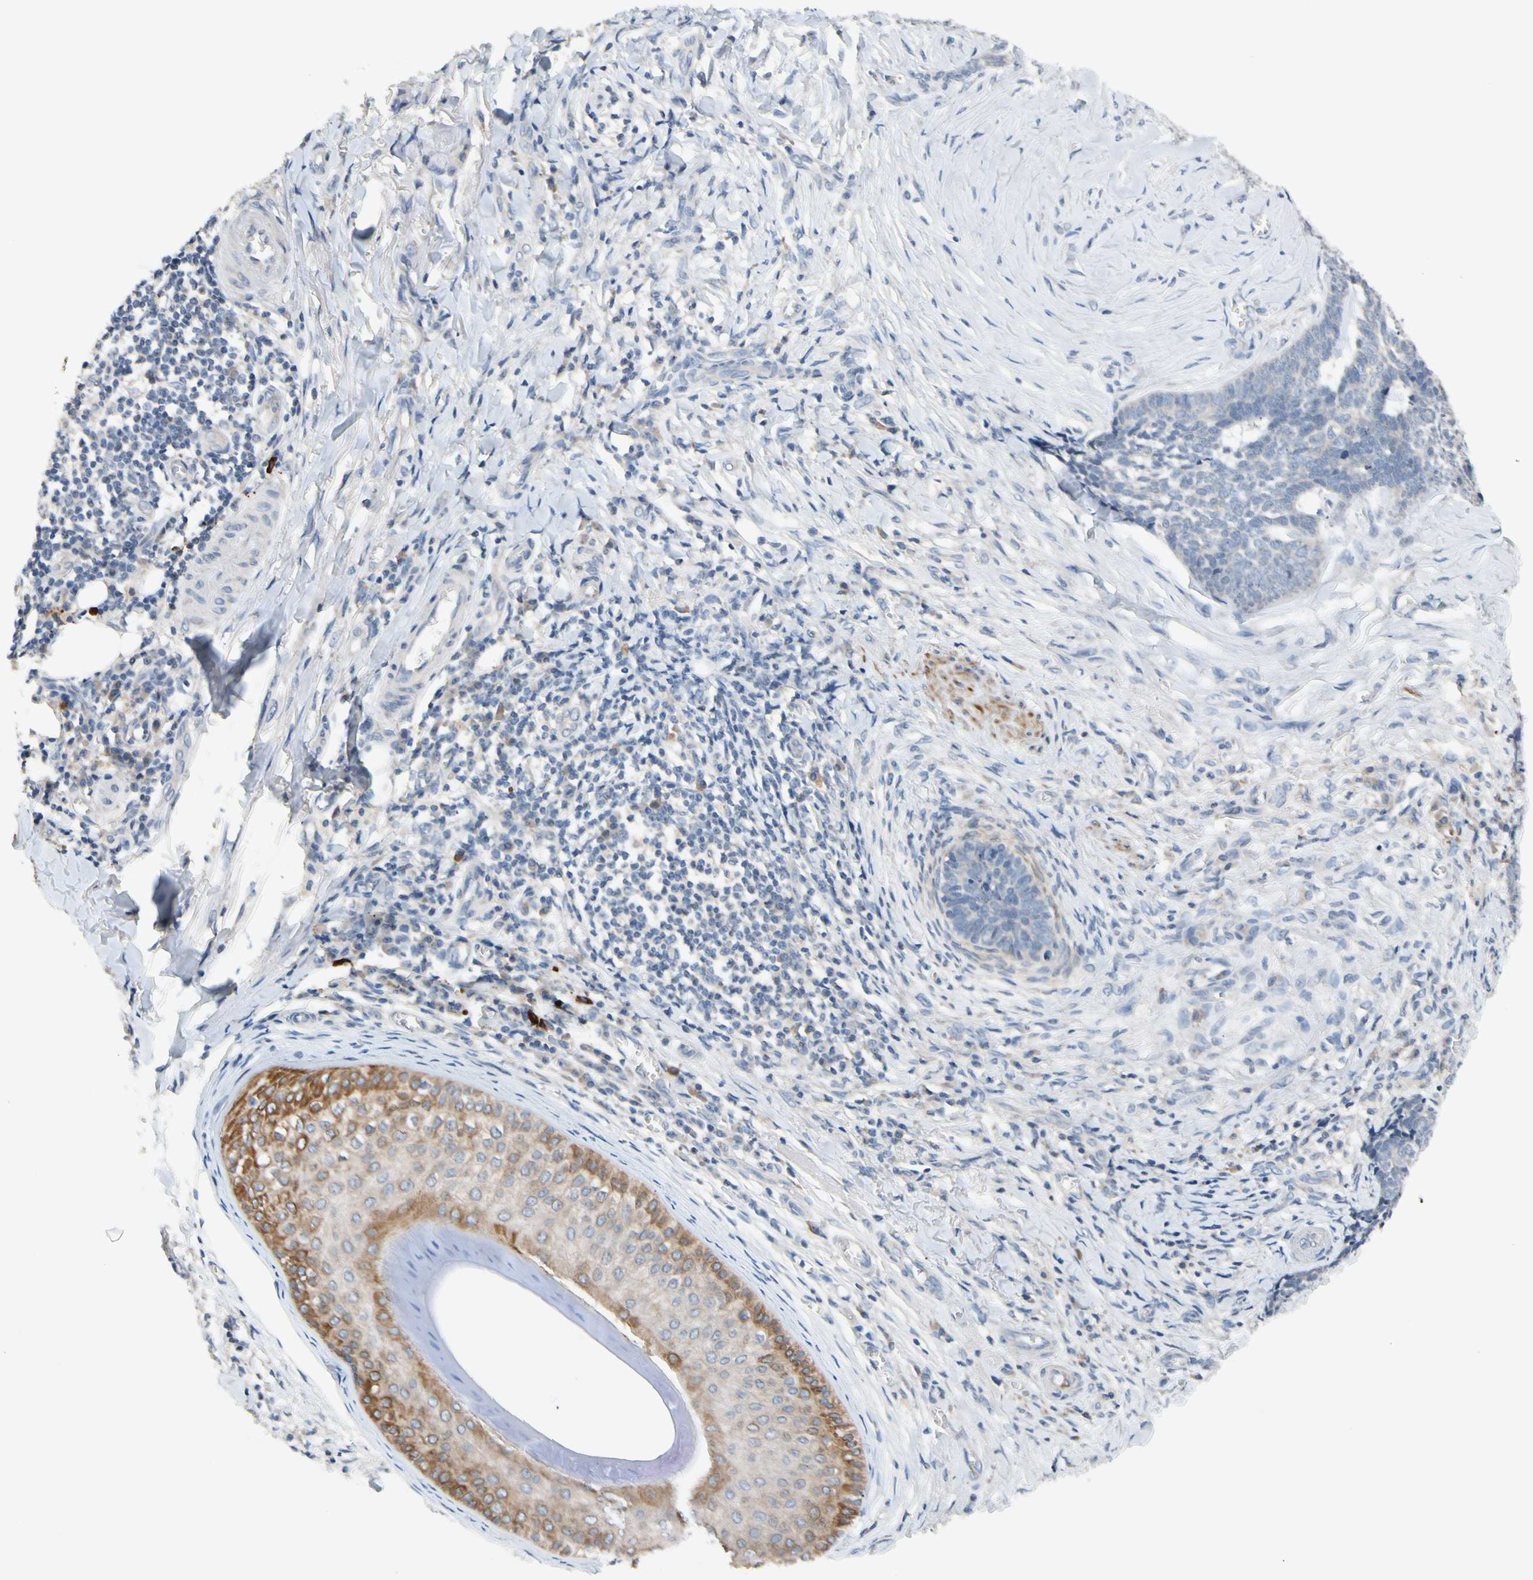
{"staining": {"intensity": "negative", "quantity": "none", "location": "none"}, "tissue": "skin cancer", "cell_type": "Tumor cells", "image_type": "cancer", "snomed": [{"axis": "morphology", "description": "Basal cell carcinoma"}, {"axis": "topography", "description": "Skin"}], "caption": "Tumor cells show no significant expression in skin cancer.", "gene": "SLC27A6", "patient": {"sex": "male", "age": 84}}